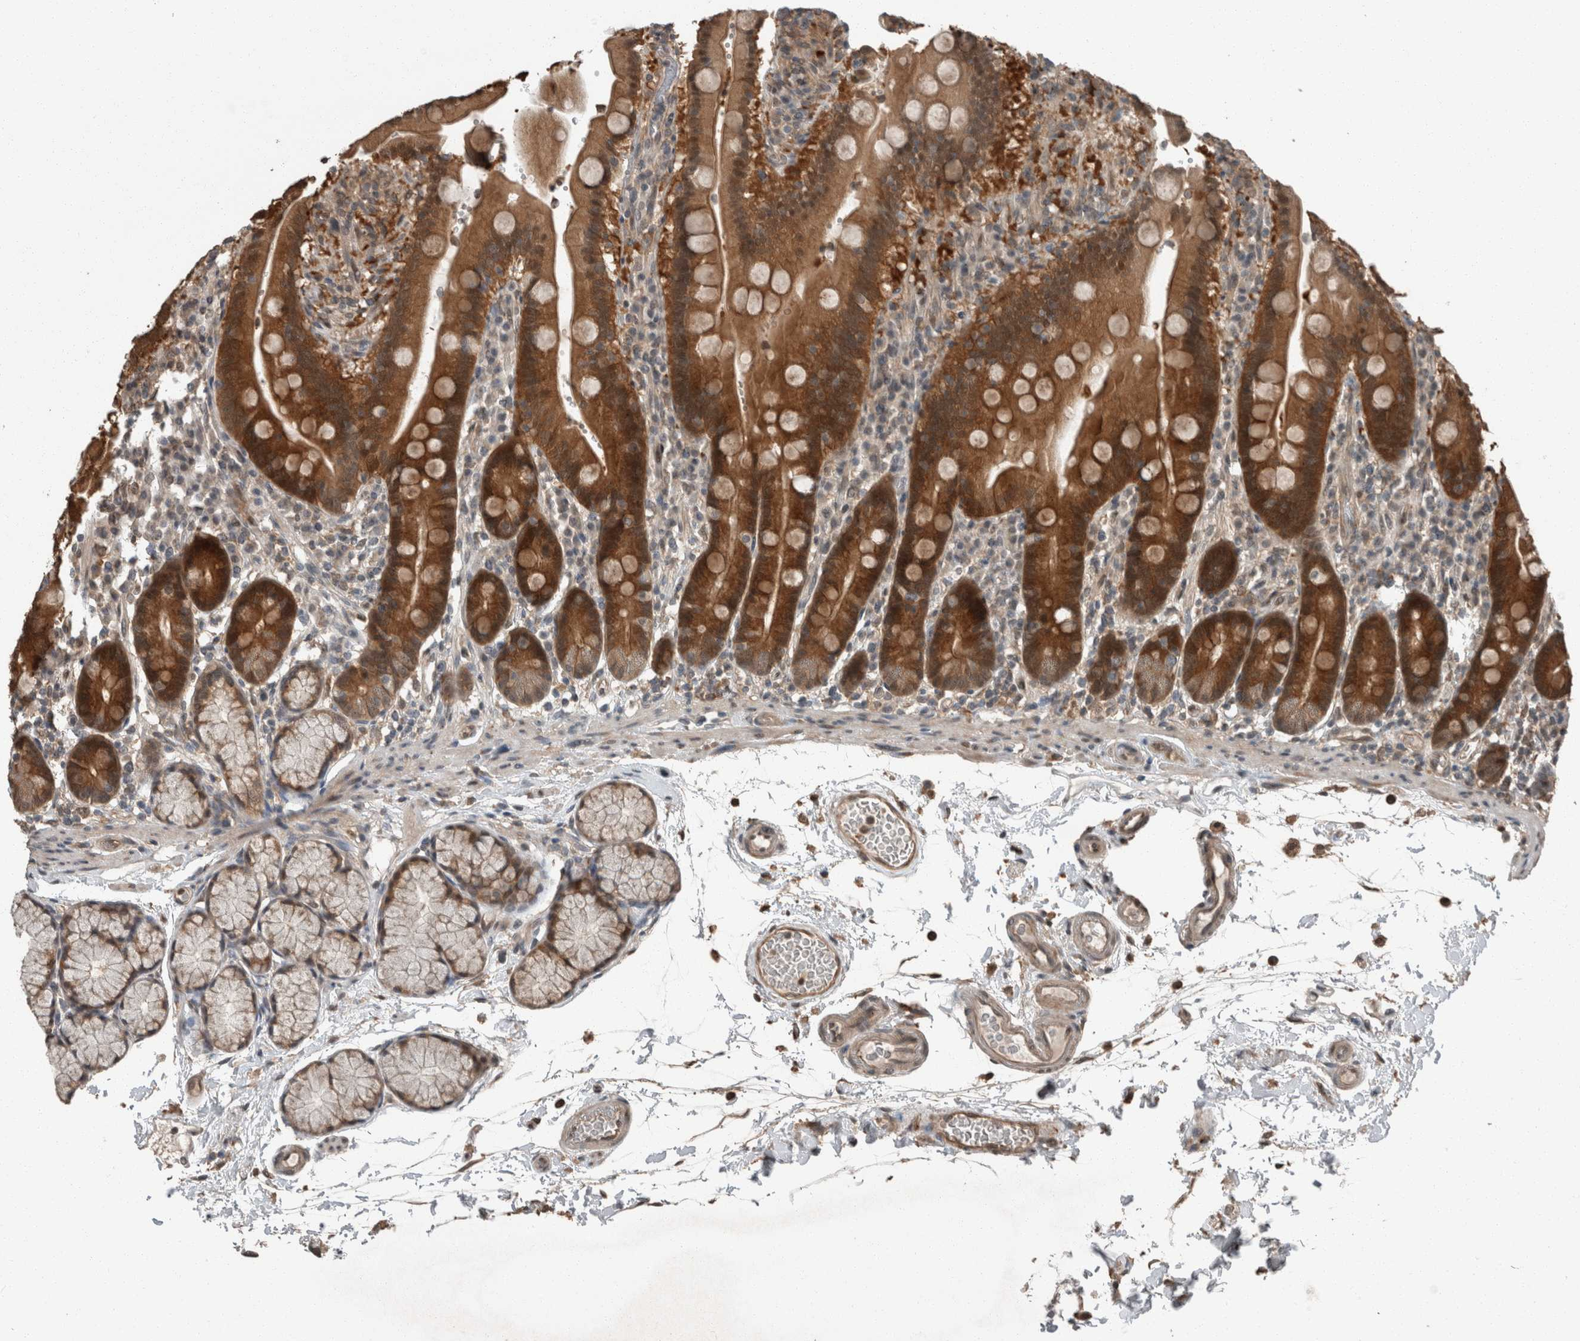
{"staining": {"intensity": "strong", "quantity": ">75%", "location": "cytoplasmic/membranous,nuclear"}, "tissue": "duodenum", "cell_type": "Glandular cells", "image_type": "normal", "snomed": [{"axis": "morphology", "description": "Normal tissue, NOS"}, {"axis": "topography", "description": "Small intestine, NOS"}], "caption": "Strong cytoplasmic/membranous,nuclear protein expression is identified in approximately >75% of glandular cells in duodenum. (Brightfield microscopy of DAB IHC at high magnification).", "gene": "MYO1E", "patient": {"sex": "female", "age": 71}}